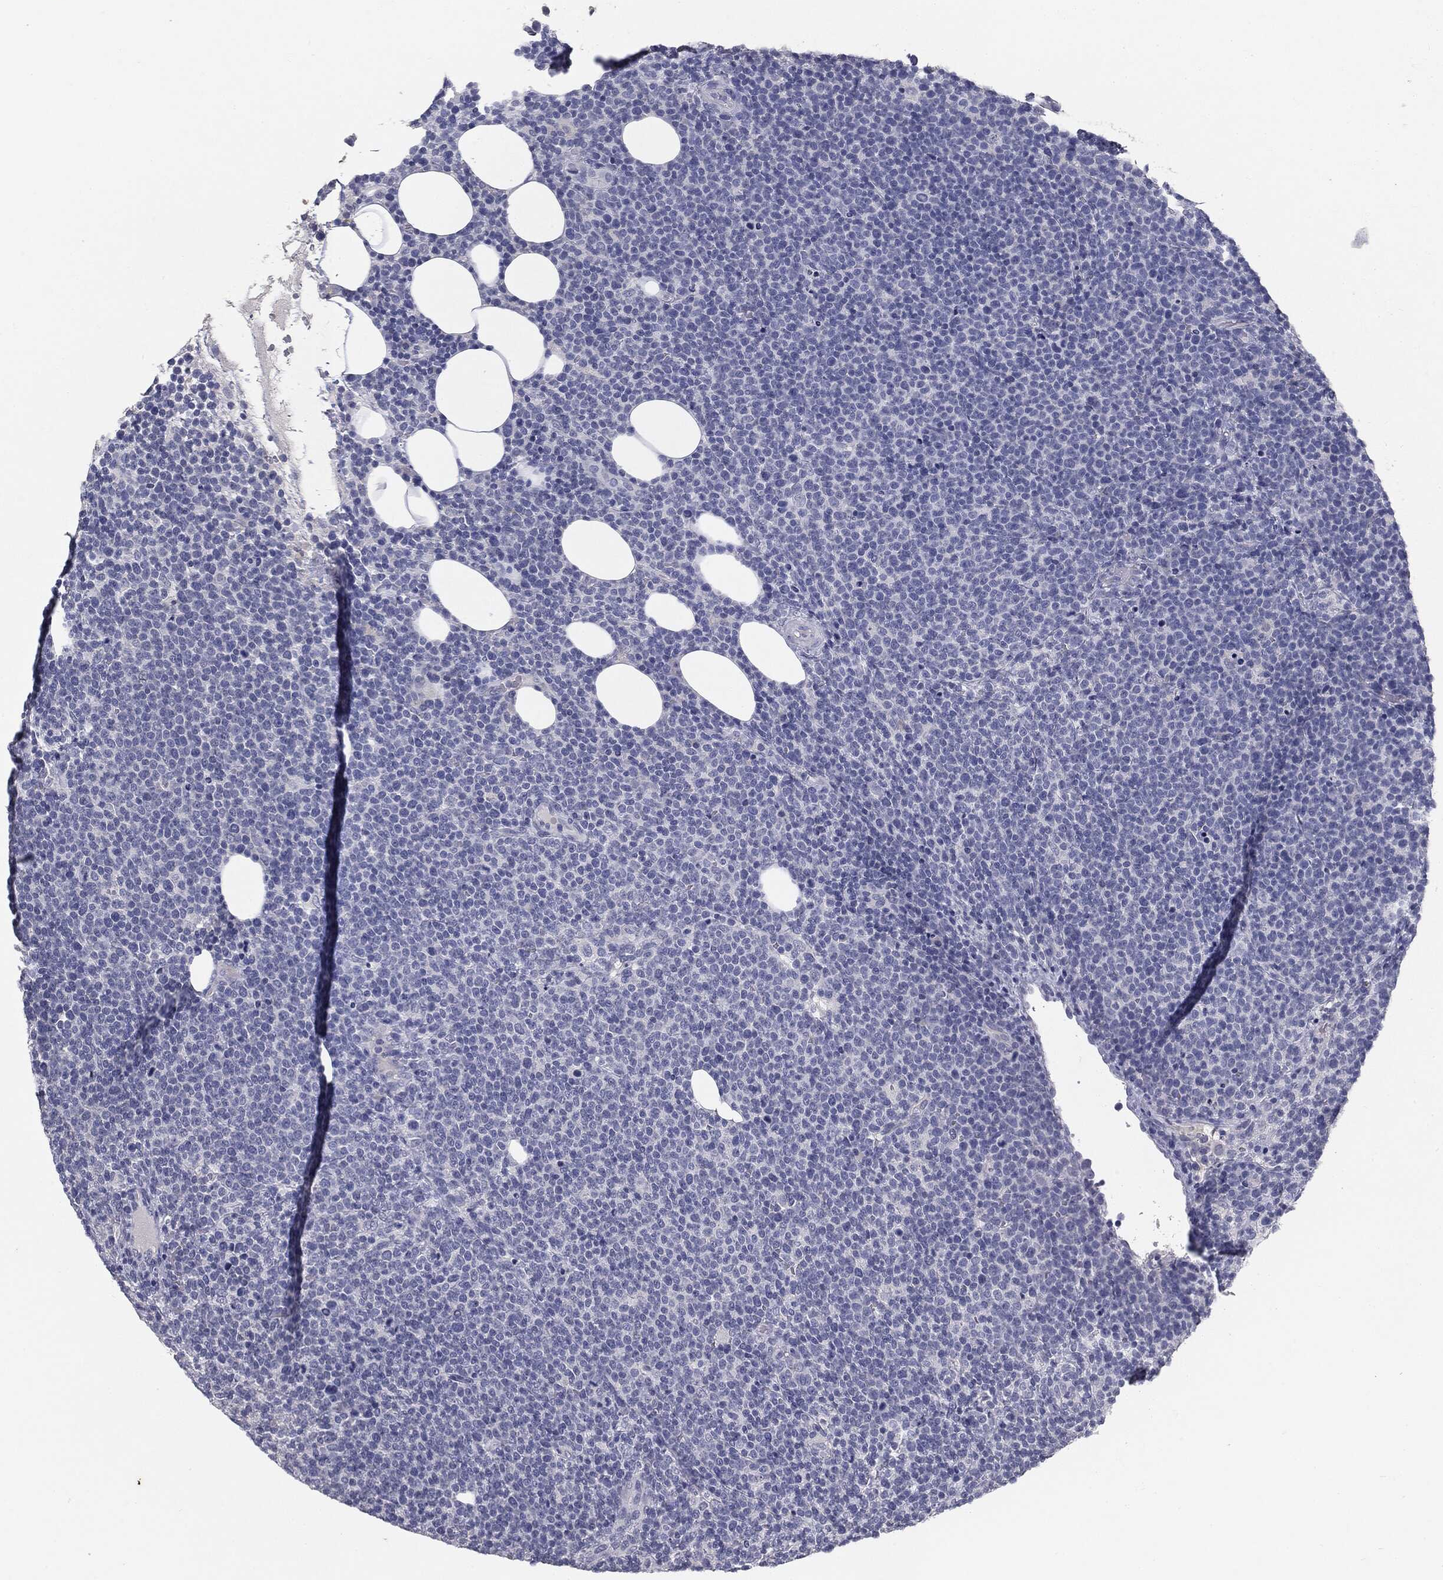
{"staining": {"intensity": "negative", "quantity": "none", "location": "none"}, "tissue": "lymphoma", "cell_type": "Tumor cells", "image_type": "cancer", "snomed": [{"axis": "morphology", "description": "Malignant lymphoma, non-Hodgkin's type, High grade"}, {"axis": "topography", "description": "Lymph node"}], "caption": "This image is of high-grade malignant lymphoma, non-Hodgkin's type stained with IHC to label a protein in brown with the nuclei are counter-stained blue. There is no expression in tumor cells.", "gene": "MUC1", "patient": {"sex": "male", "age": 61}}